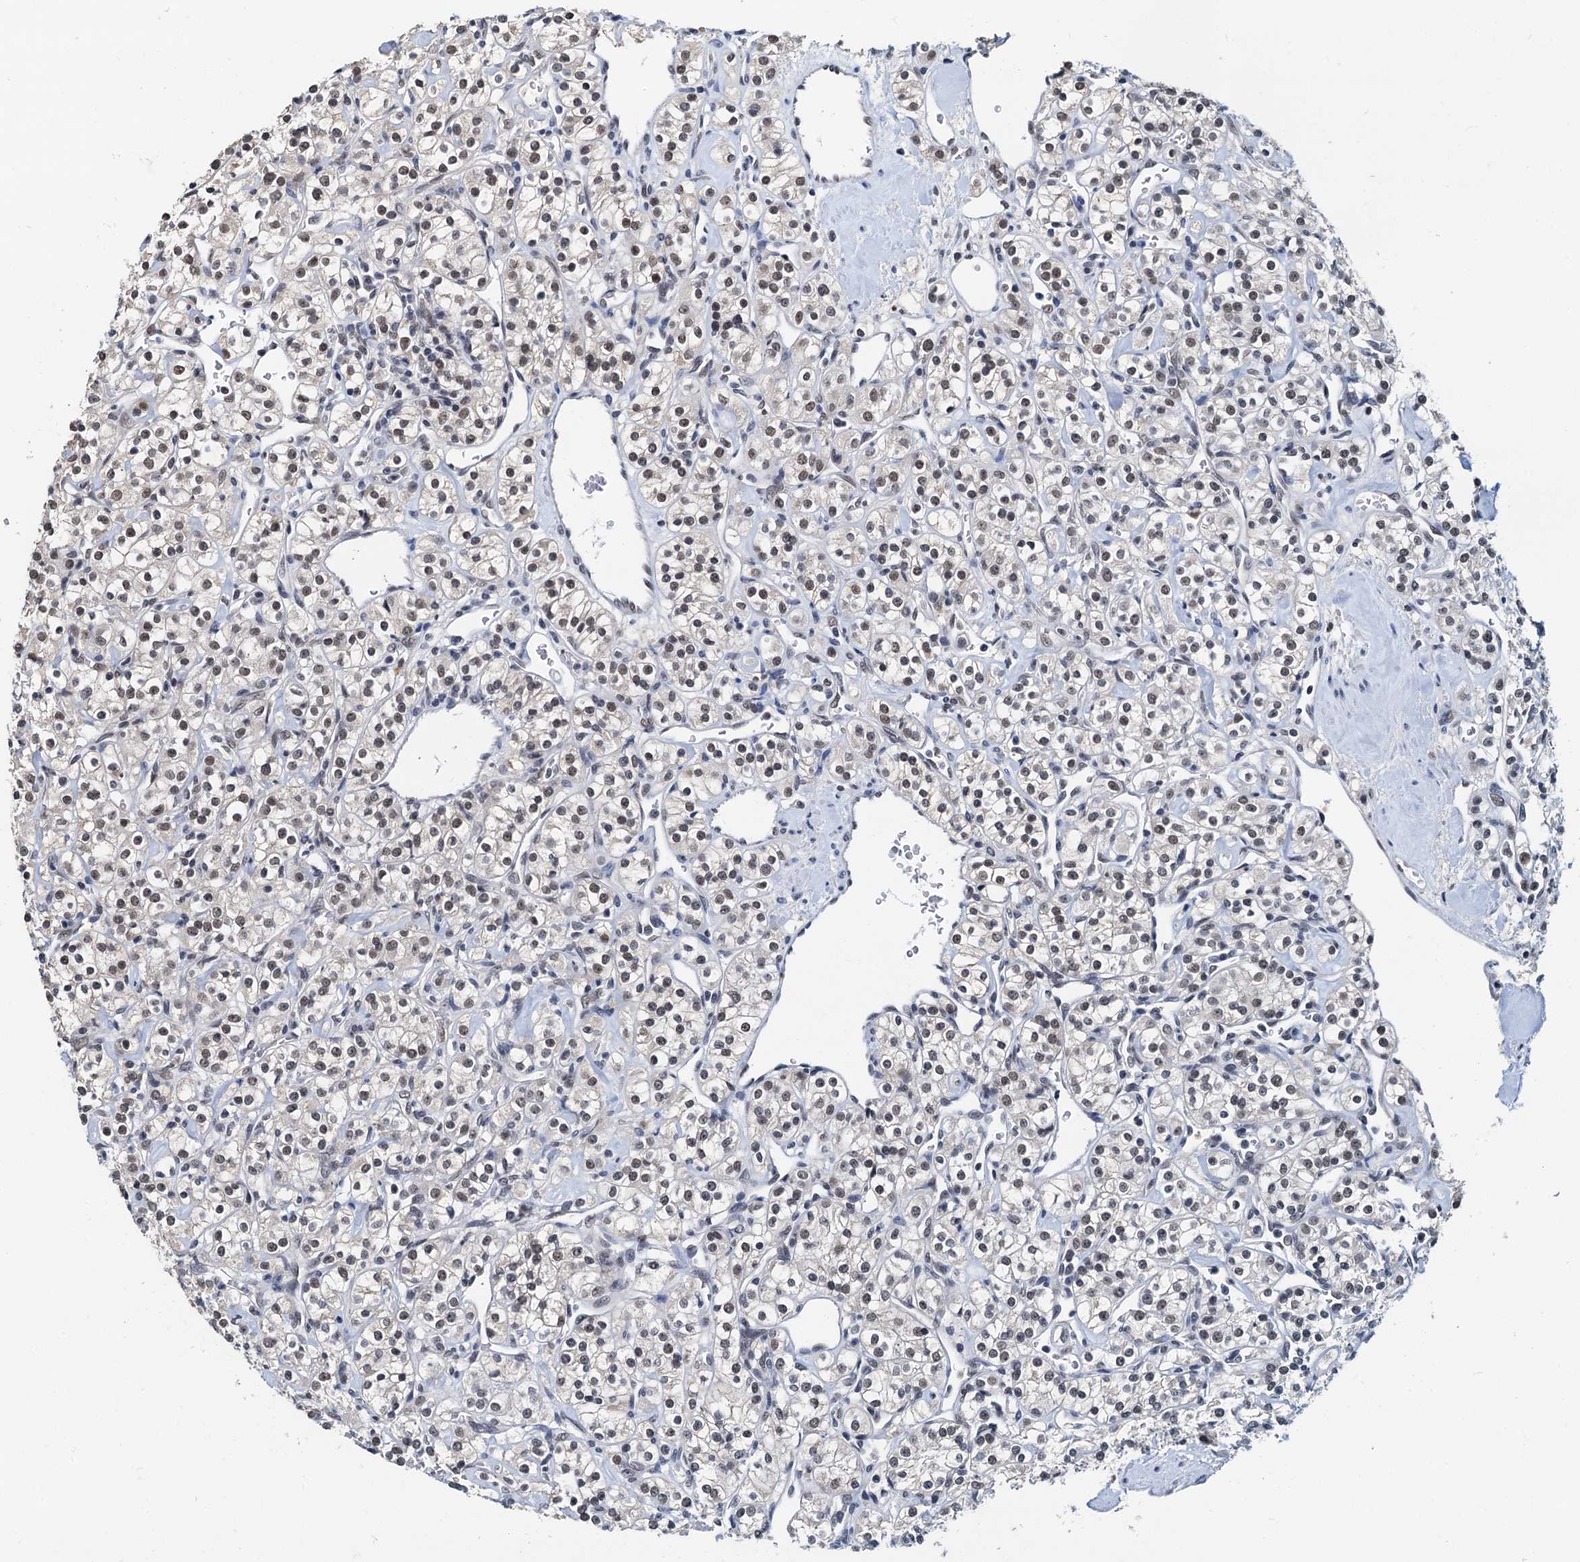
{"staining": {"intensity": "moderate", "quantity": ">75%", "location": "nuclear"}, "tissue": "renal cancer", "cell_type": "Tumor cells", "image_type": "cancer", "snomed": [{"axis": "morphology", "description": "Adenocarcinoma, NOS"}, {"axis": "topography", "description": "Kidney"}], "caption": "A medium amount of moderate nuclear expression is appreciated in about >75% of tumor cells in renal adenocarcinoma tissue.", "gene": "SNRPD1", "patient": {"sex": "male", "age": 77}}